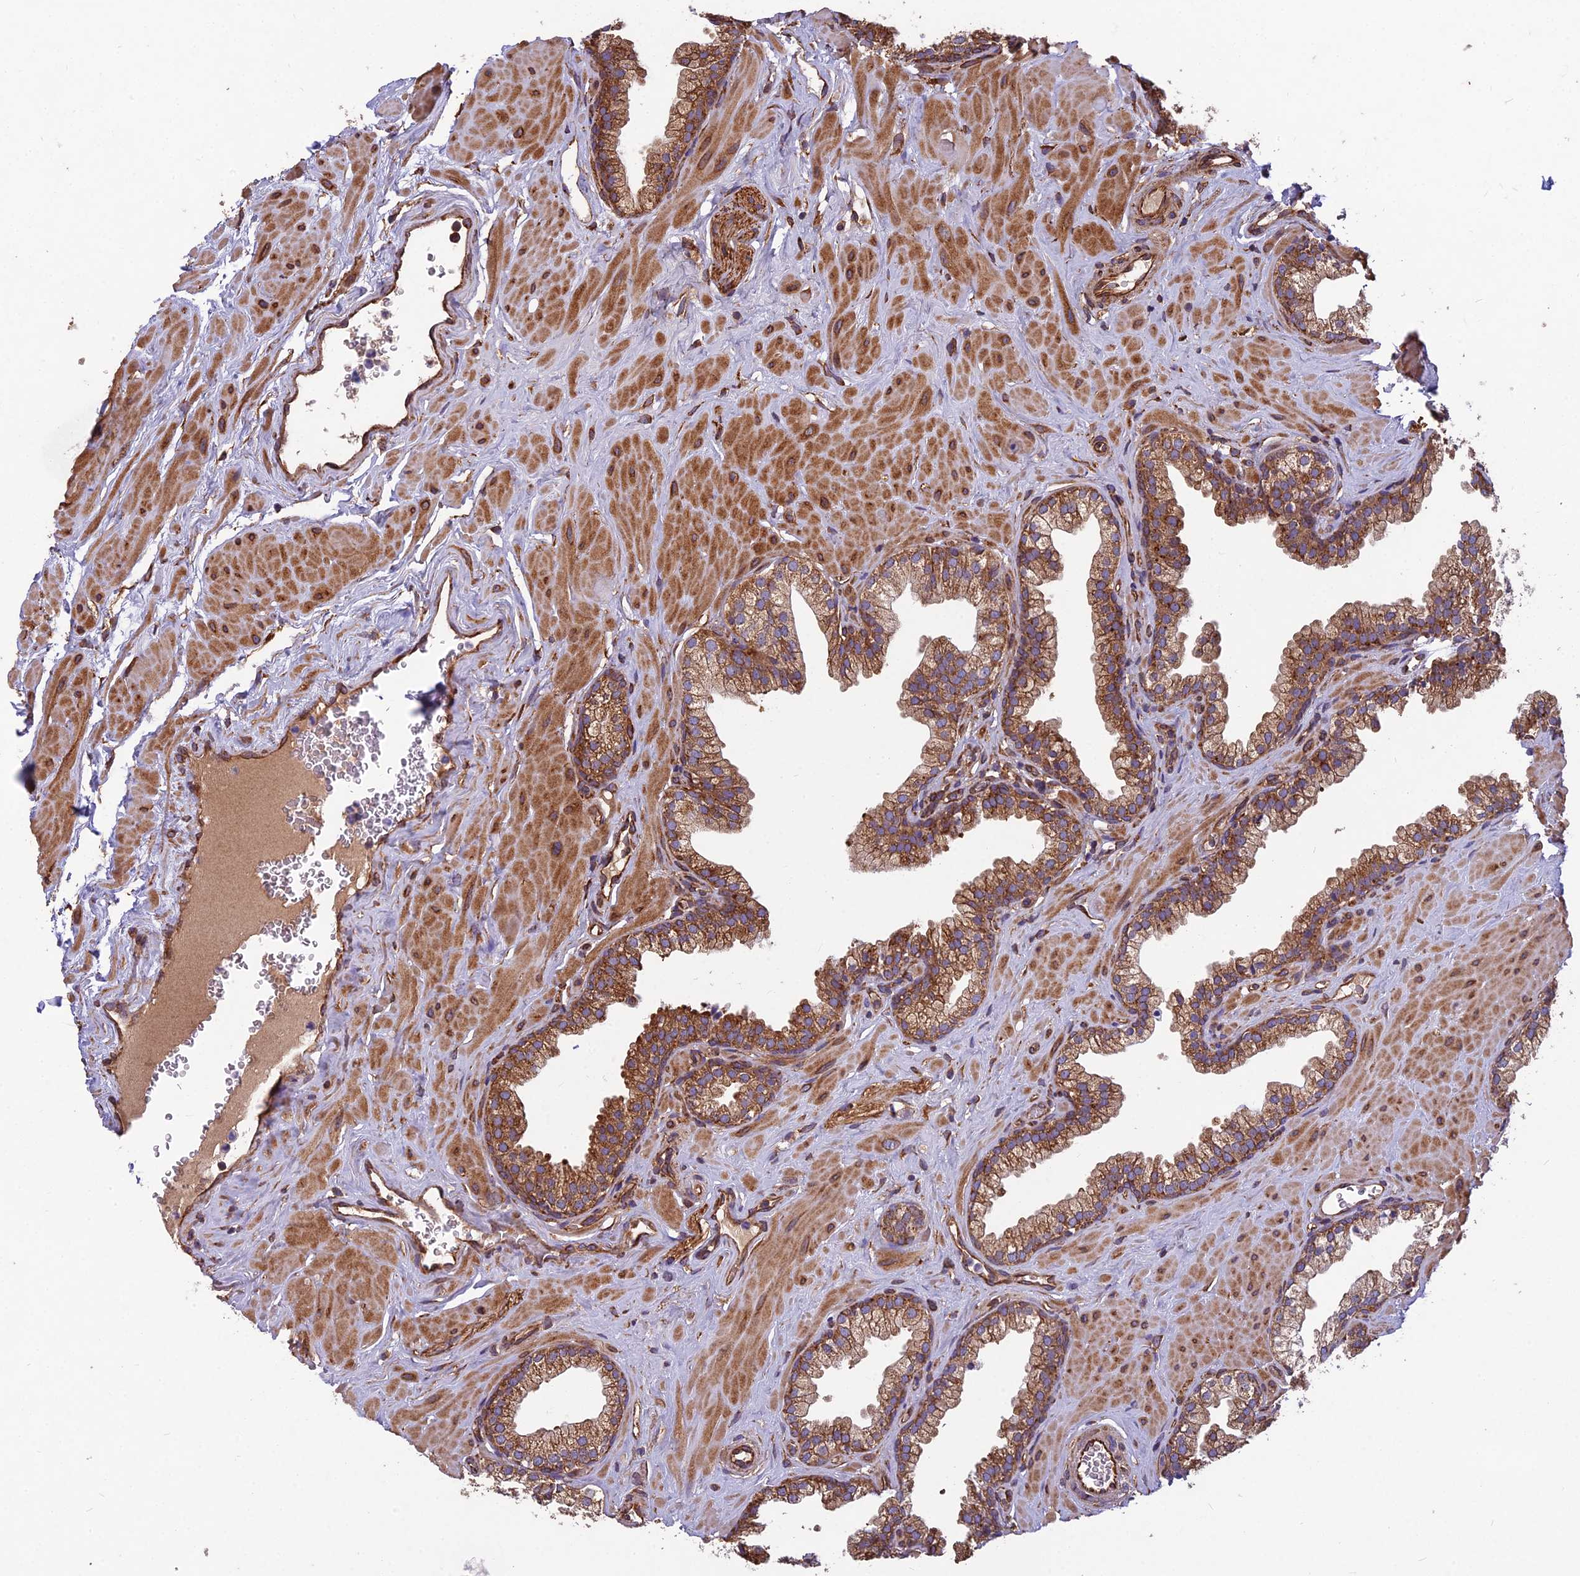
{"staining": {"intensity": "moderate", "quantity": "25%-75%", "location": "cytoplasmic/membranous"}, "tissue": "prostate", "cell_type": "Glandular cells", "image_type": "normal", "snomed": [{"axis": "morphology", "description": "Normal tissue, NOS"}, {"axis": "morphology", "description": "Urothelial carcinoma, Low grade"}, {"axis": "topography", "description": "Urinary bladder"}, {"axis": "topography", "description": "Prostate"}], "caption": "Immunohistochemistry (IHC) (DAB (3,3'-diaminobenzidine)) staining of benign human prostate shows moderate cytoplasmic/membranous protein staining in approximately 25%-75% of glandular cells.", "gene": "SPDL1", "patient": {"sex": "male", "age": 60}}